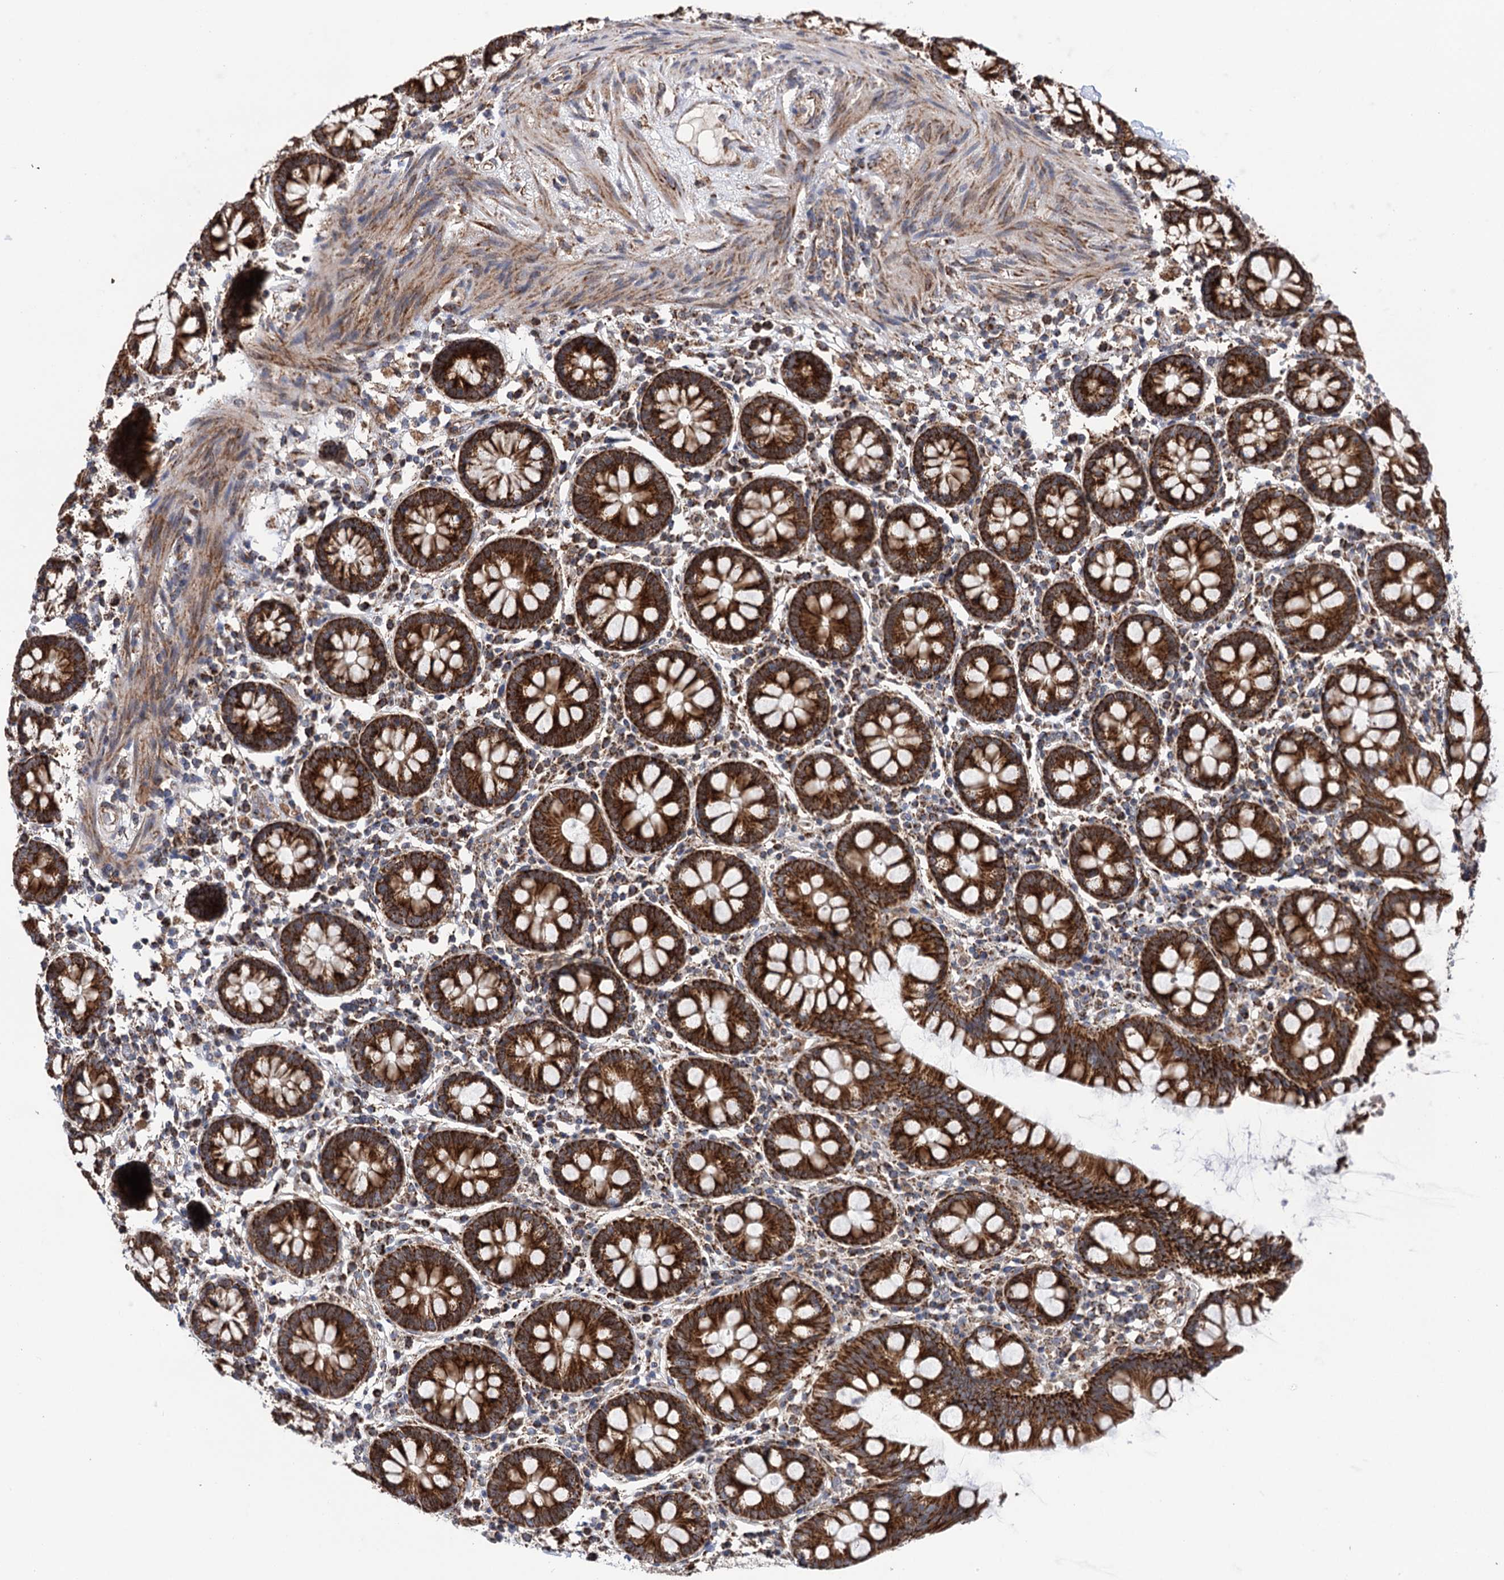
{"staining": {"intensity": "negative", "quantity": "none", "location": "none"}, "tissue": "colon", "cell_type": "Endothelial cells", "image_type": "normal", "snomed": [{"axis": "morphology", "description": "Normal tissue, NOS"}, {"axis": "topography", "description": "Colon"}], "caption": "This is an immunohistochemistry (IHC) histopathology image of unremarkable colon. There is no expression in endothelial cells.", "gene": "SUCLA2", "patient": {"sex": "female", "age": 79}}